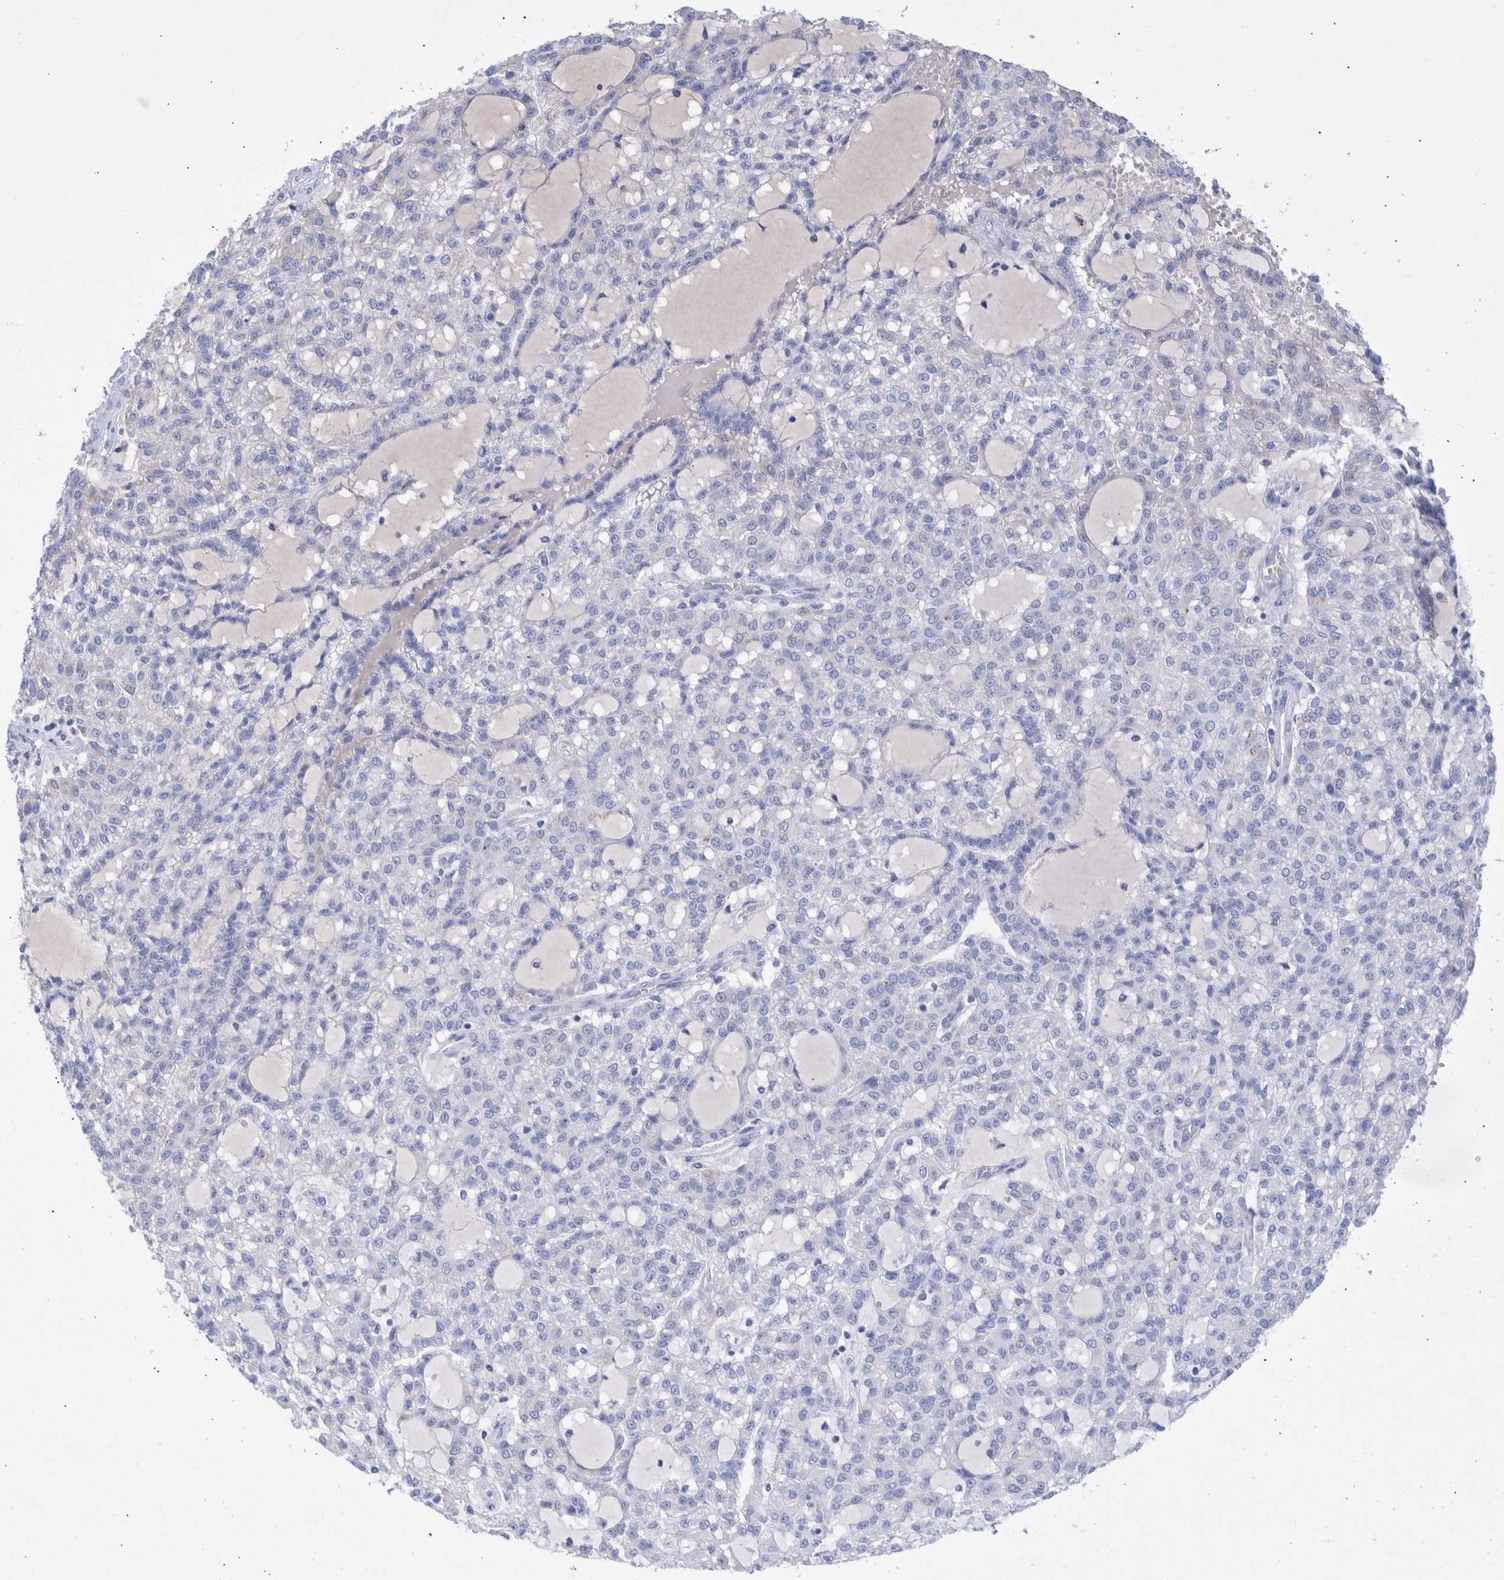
{"staining": {"intensity": "negative", "quantity": "none", "location": "none"}, "tissue": "renal cancer", "cell_type": "Tumor cells", "image_type": "cancer", "snomed": [{"axis": "morphology", "description": "Adenocarcinoma, NOS"}, {"axis": "topography", "description": "Kidney"}], "caption": "High power microscopy image of an immunohistochemistry (IHC) micrograph of renal adenocarcinoma, revealing no significant expression in tumor cells. (DAB (3,3'-diaminobenzidine) immunohistochemistry (IHC) visualized using brightfield microscopy, high magnification).", "gene": "DLL4", "patient": {"sex": "male", "age": 63}}